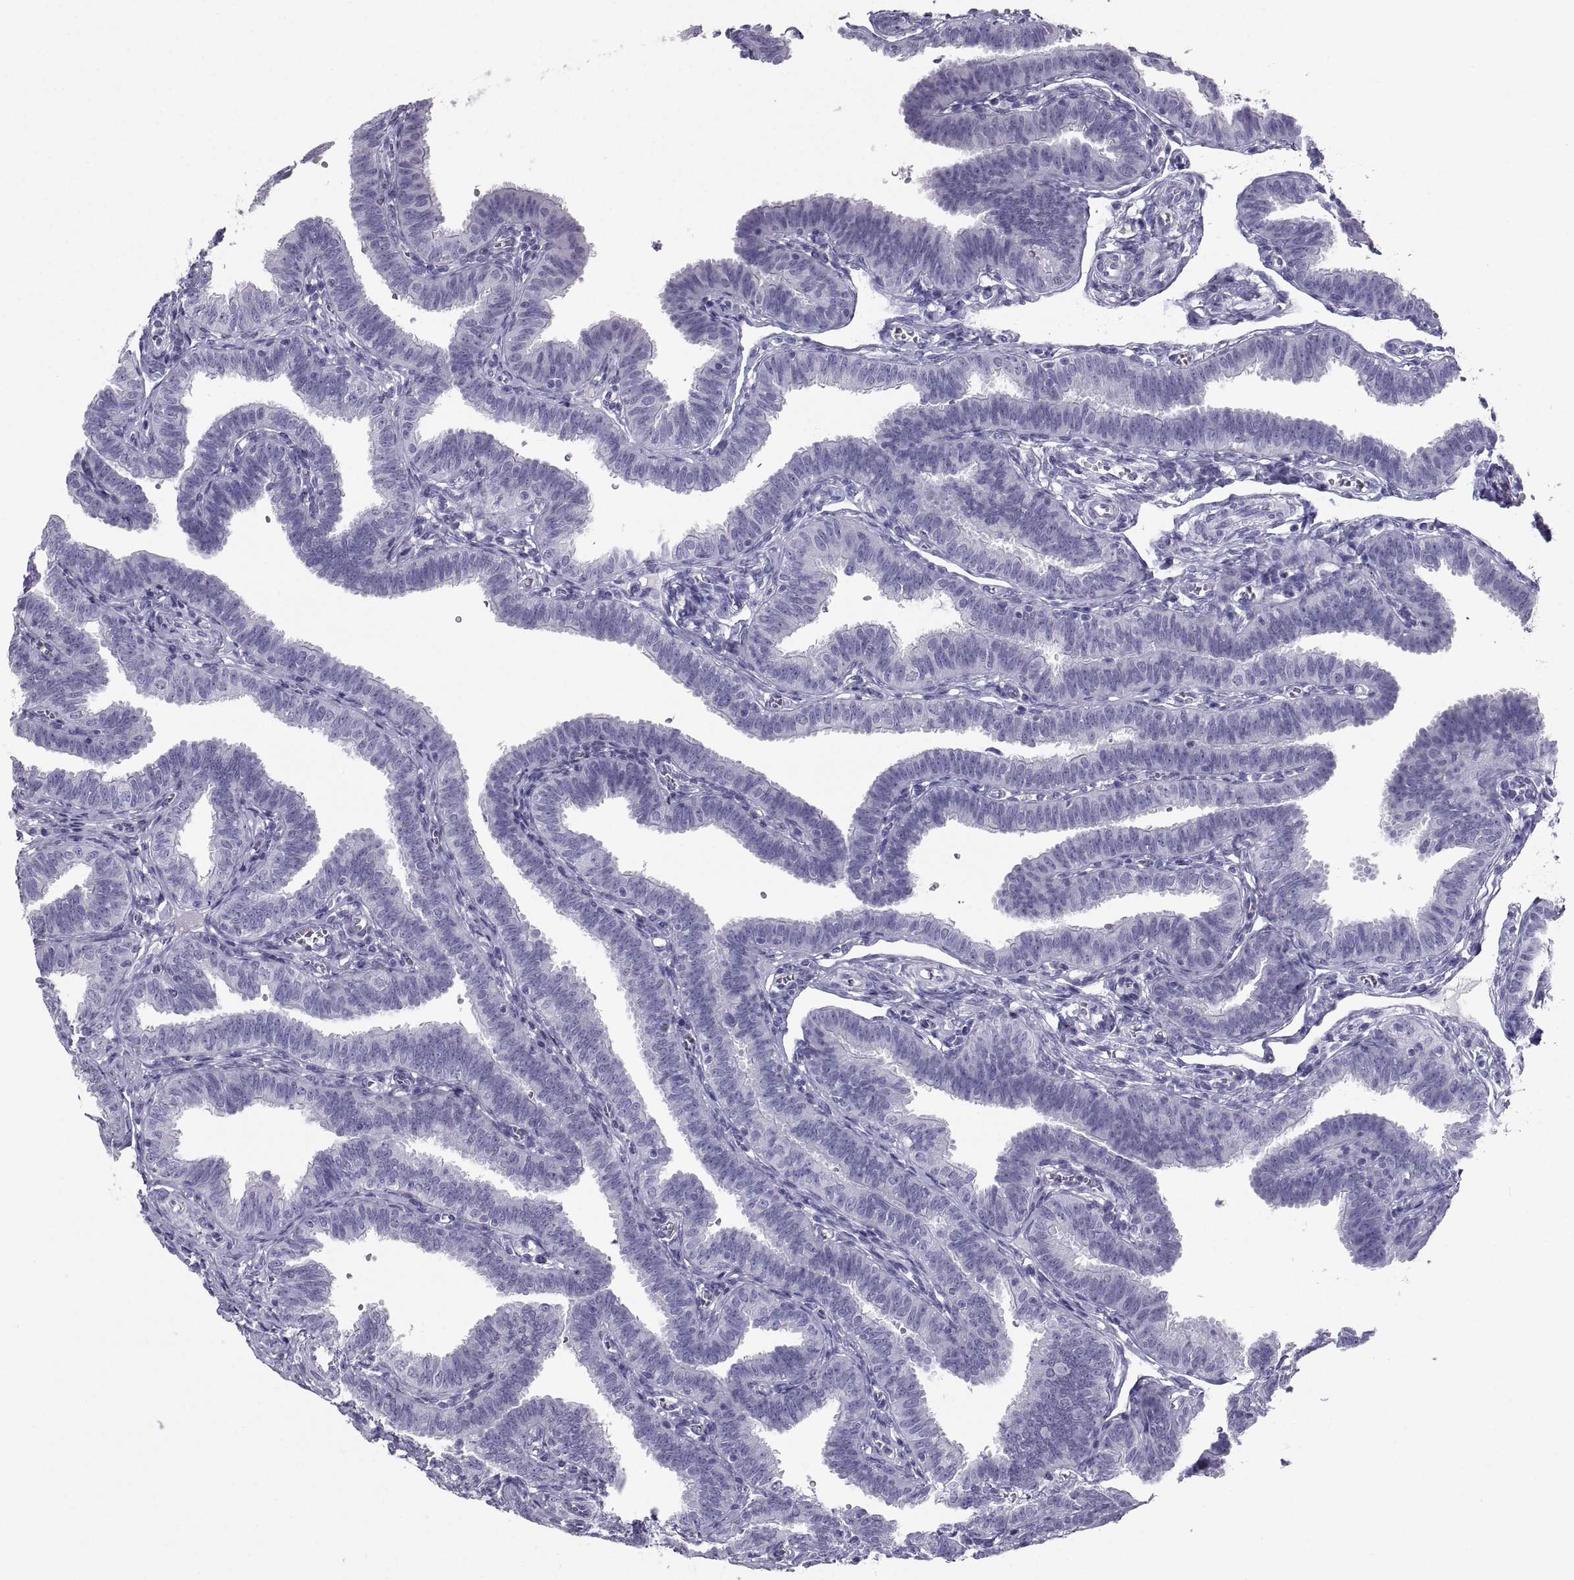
{"staining": {"intensity": "negative", "quantity": "none", "location": "none"}, "tissue": "fallopian tube", "cell_type": "Glandular cells", "image_type": "normal", "snomed": [{"axis": "morphology", "description": "Normal tissue, NOS"}, {"axis": "topography", "description": "Fallopian tube"}], "caption": "DAB immunohistochemical staining of normal fallopian tube exhibits no significant positivity in glandular cells.", "gene": "PCSK1N", "patient": {"sex": "female", "age": 25}}